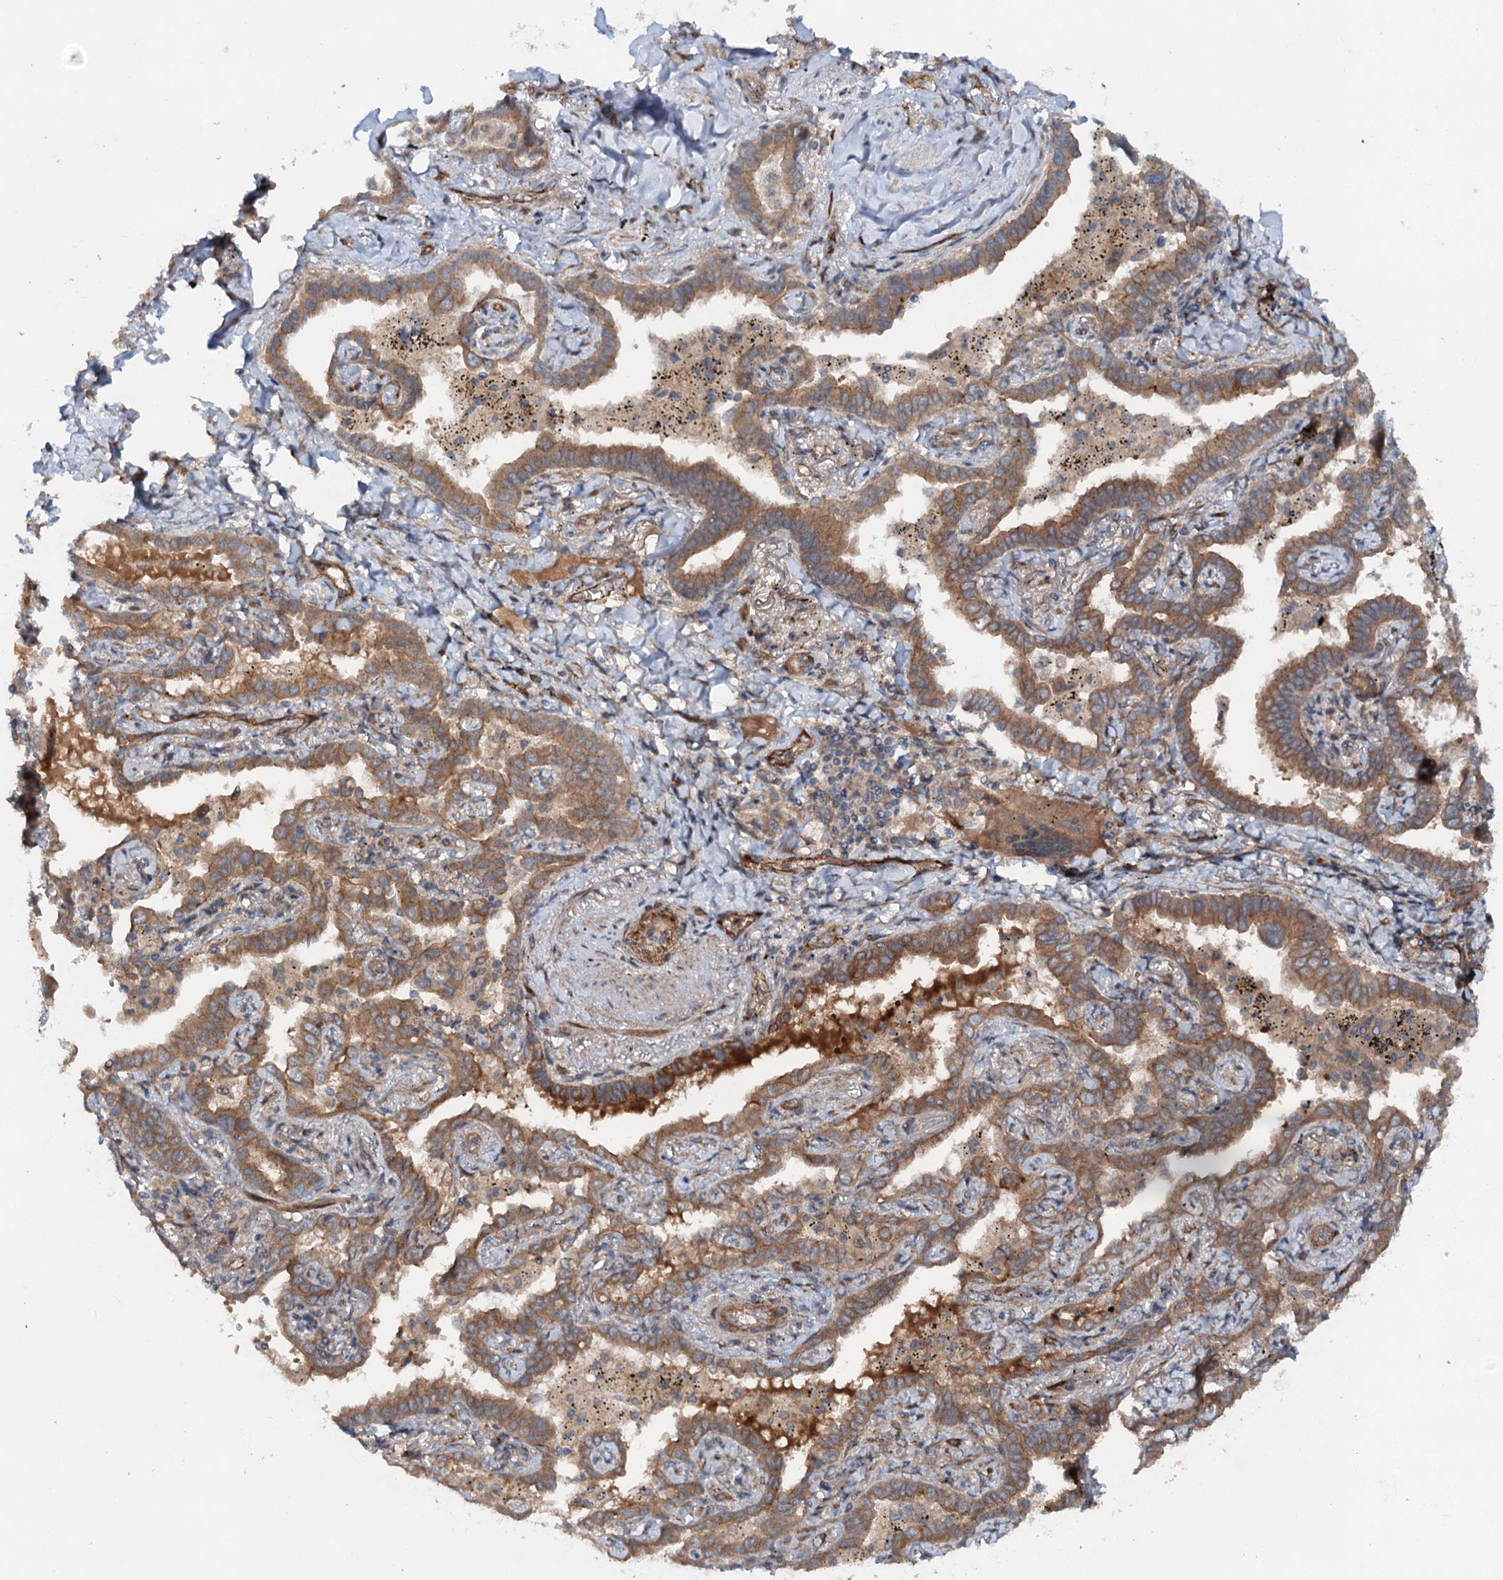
{"staining": {"intensity": "moderate", "quantity": ">75%", "location": "cytoplasmic/membranous"}, "tissue": "lung cancer", "cell_type": "Tumor cells", "image_type": "cancer", "snomed": [{"axis": "morphology", "description": "Adenocarcinoma, NOS"}, {"axis": "topography", "description": "Lung"}], "caption": "Protein expression analysis of human lung adenocarcinoma reveals moderate cytoplasmic/membranous positivity in about >75% of tumor cells. The staining was performed using DAB (3,3'-diaminobenzidine), with brown indicating positive protein expression. Nuclei are stained blue with hematoxylin.", "gene": "ADGRG4", "patient": {"sex": "male", "age": 67}}